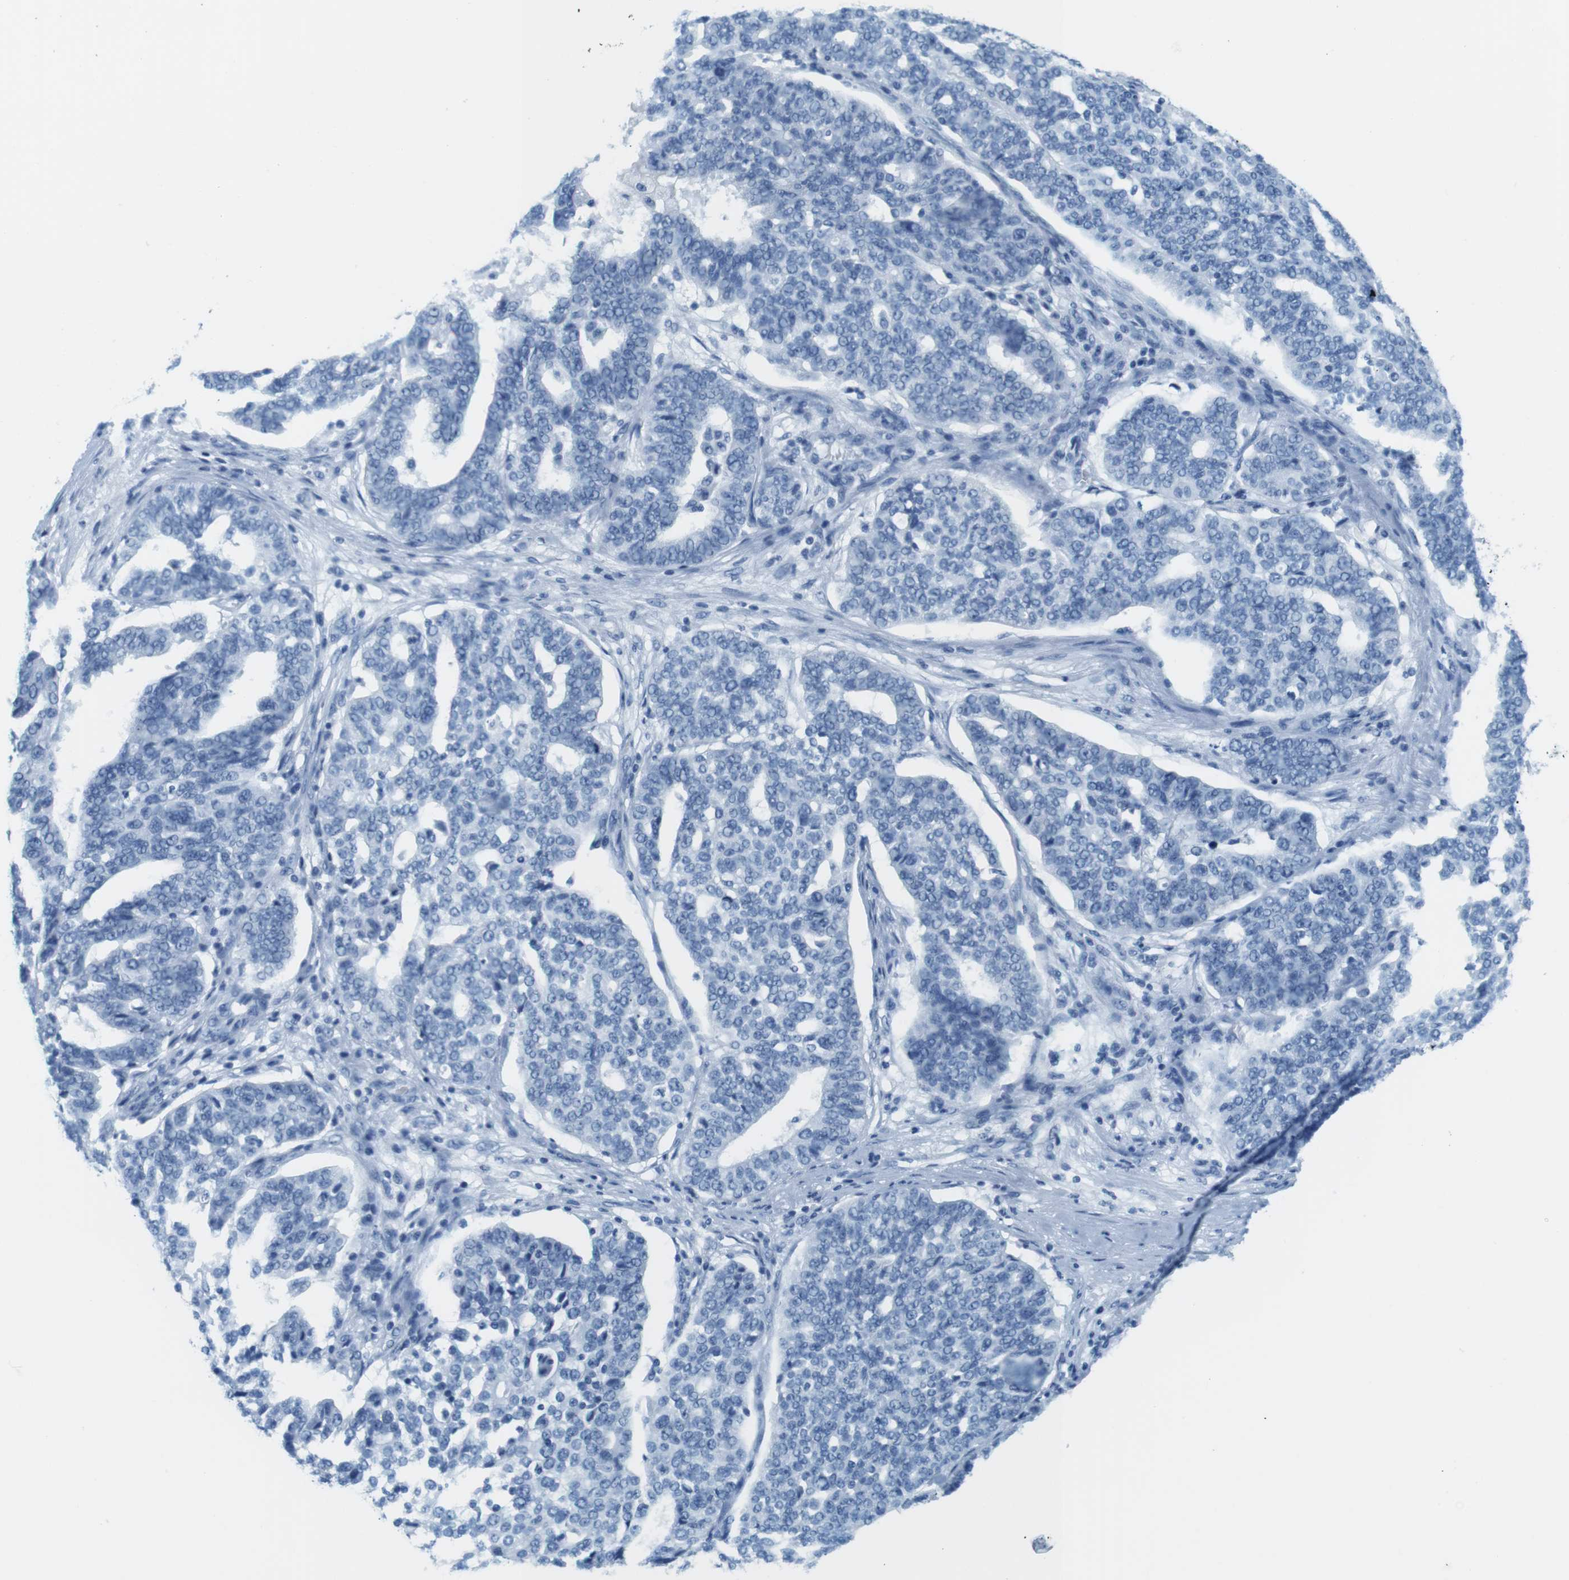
{"staining": {"intensity": "negative", "quantity": "none", "location": "none"}, "tissue": "ovarian cancer", "cell_type": "Tumor cells", "image_type": "cancer", "snomed": [{"axis": "morphology", "description": "Cystadenocarcinoma, serous, NOS"}, {"axis": "topography", "description": "Ovary"}], "caption": "There is no significant staining in tumor cells of ovarian cancer.", "gene": "CYP2C9", "patient": {"sex": "female", "age": 59}}